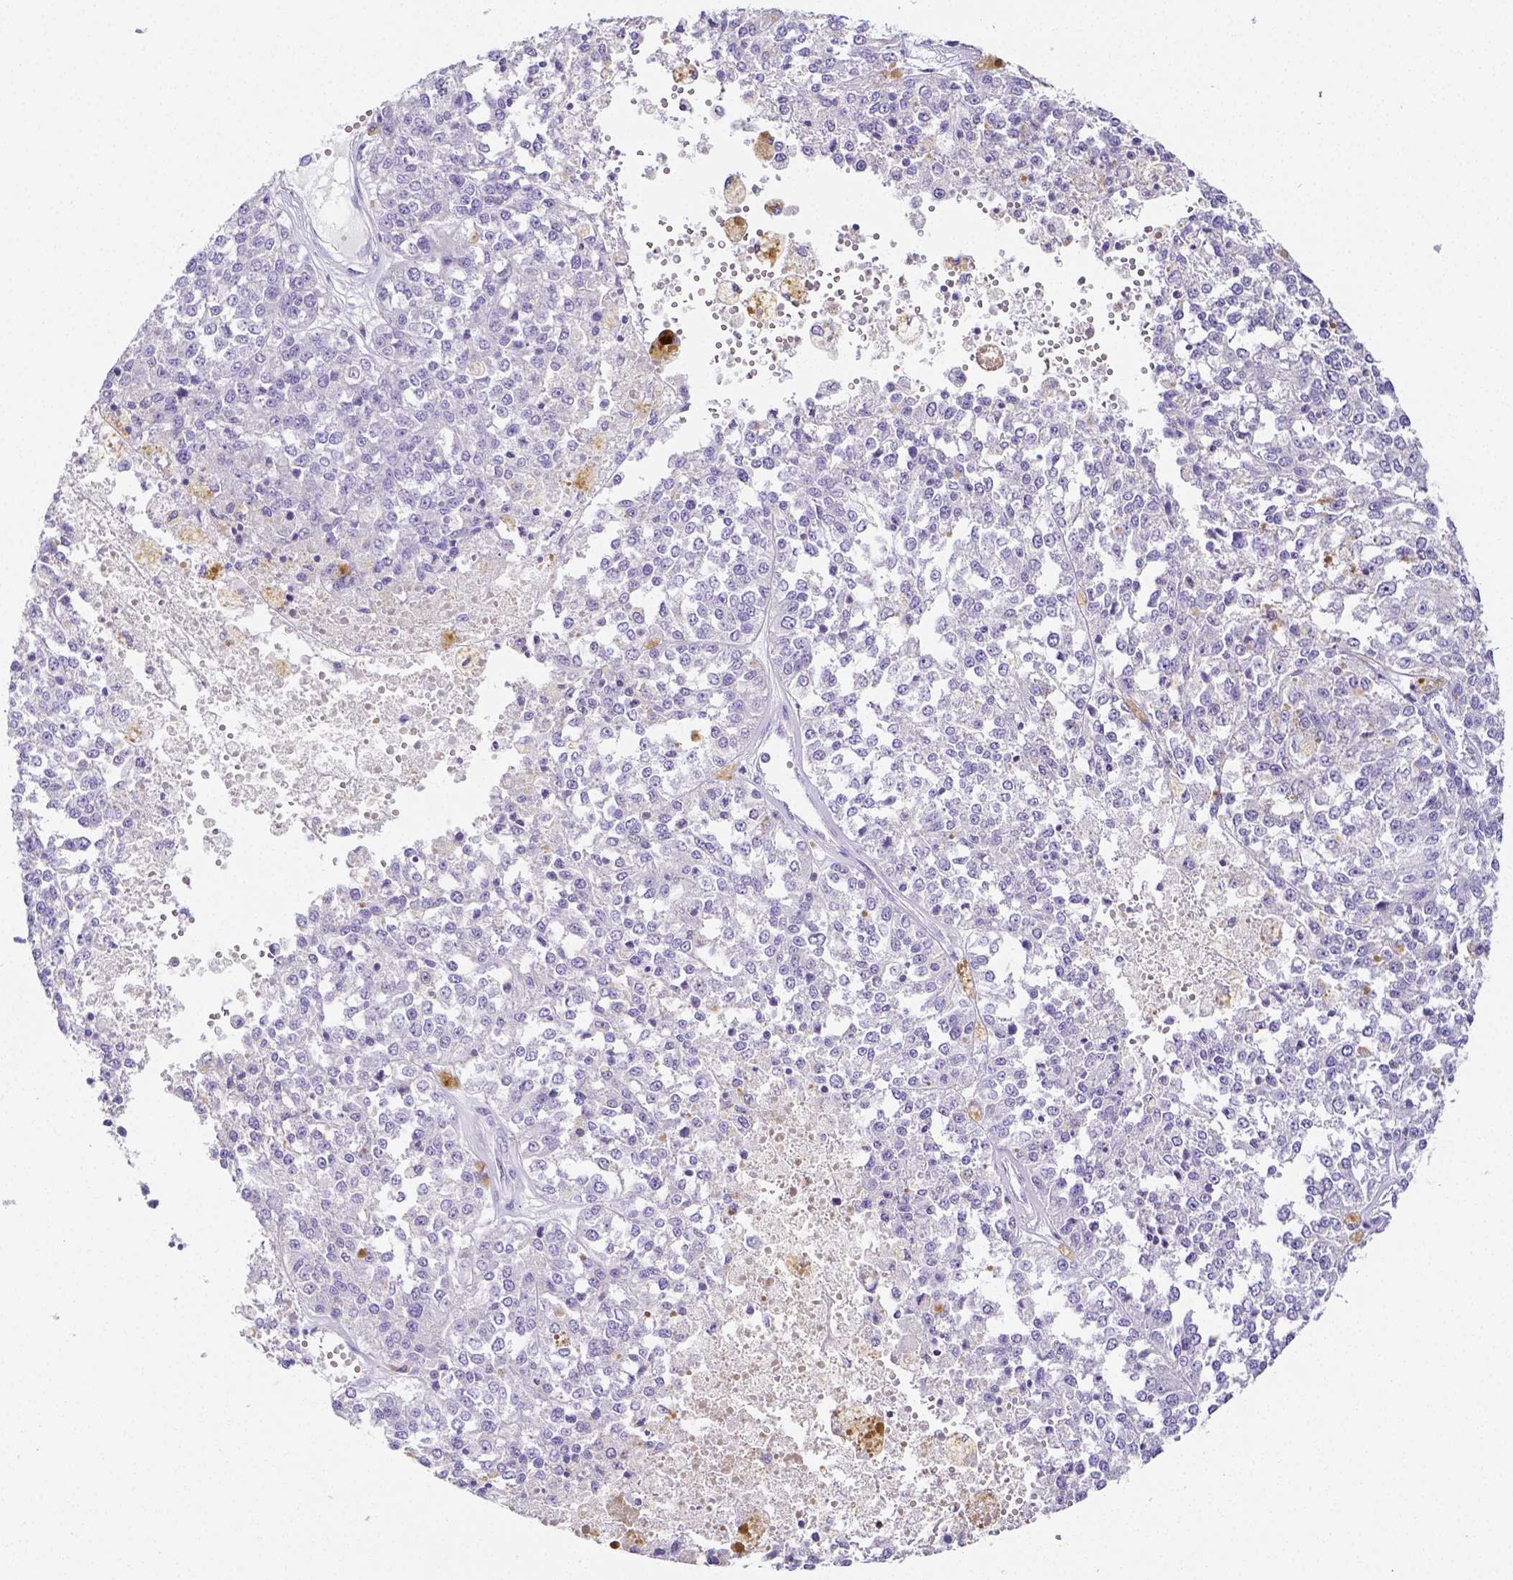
{"staining": {"intensity": "negative", "quantity": "none", "location": "none"}, "tissue": "melanoma", "cell_type": "Tumor cells", "image_type": "cancer", "snomed": [{"axis": "morphology", "description": "Malignant melanoma, Metastatic site"}, {"axis": "topography", "description": "Lymph node"}], "caption": "Immunohistochemistry histopathology image of human malignant melanoma (metastatic site) stained for a protein (brown), which displays no positivity in tumor cells. The staining is performed using DAB (3,3'-diaminobenzidine) brown chromogen with nuclei counter-stained in using hematoxylin.", "gene": "ARHGAP36", "patient": {"sex": "female", "age": 64}}